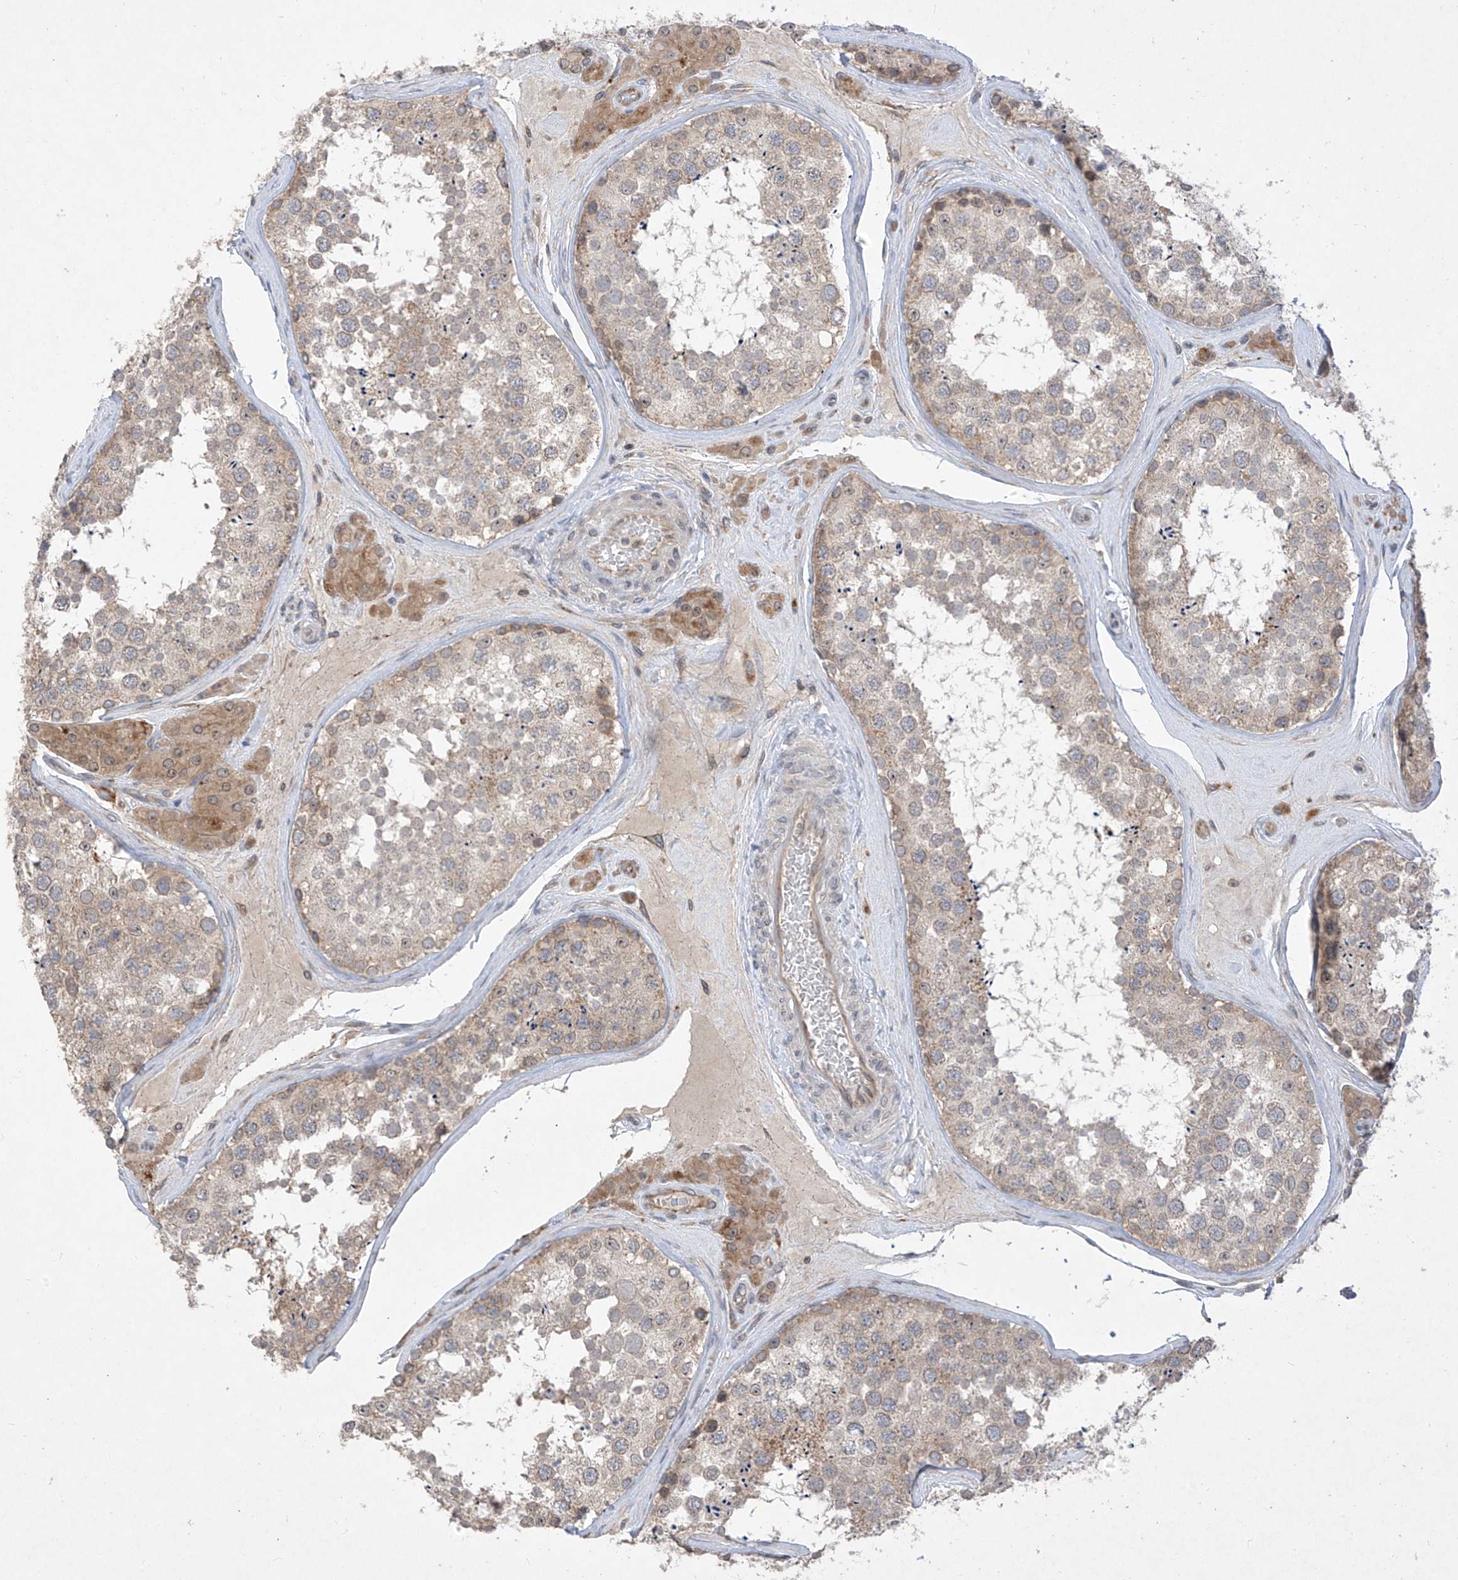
{"staining": {"intensity": "moderate", "quantity": "<25%", "location": "cytoplasmic/membranous"}, "tissue": "testis", "cell_type": "Cells in seminiferous ducts", "image_type": "normal", "snomed": [{"axis": "morphology", "description": "Normal tissue, NOS"}, {"axis": "topography", "description": "Testis"}], "caption": "A low amount of moderate cytoplasmic/membranous staining is identified in approximately <25% of cells in seminiferous ducts in unremarkable testis.", "gene": "RPL34", "patient": {"sex": "male", "age": 46}}